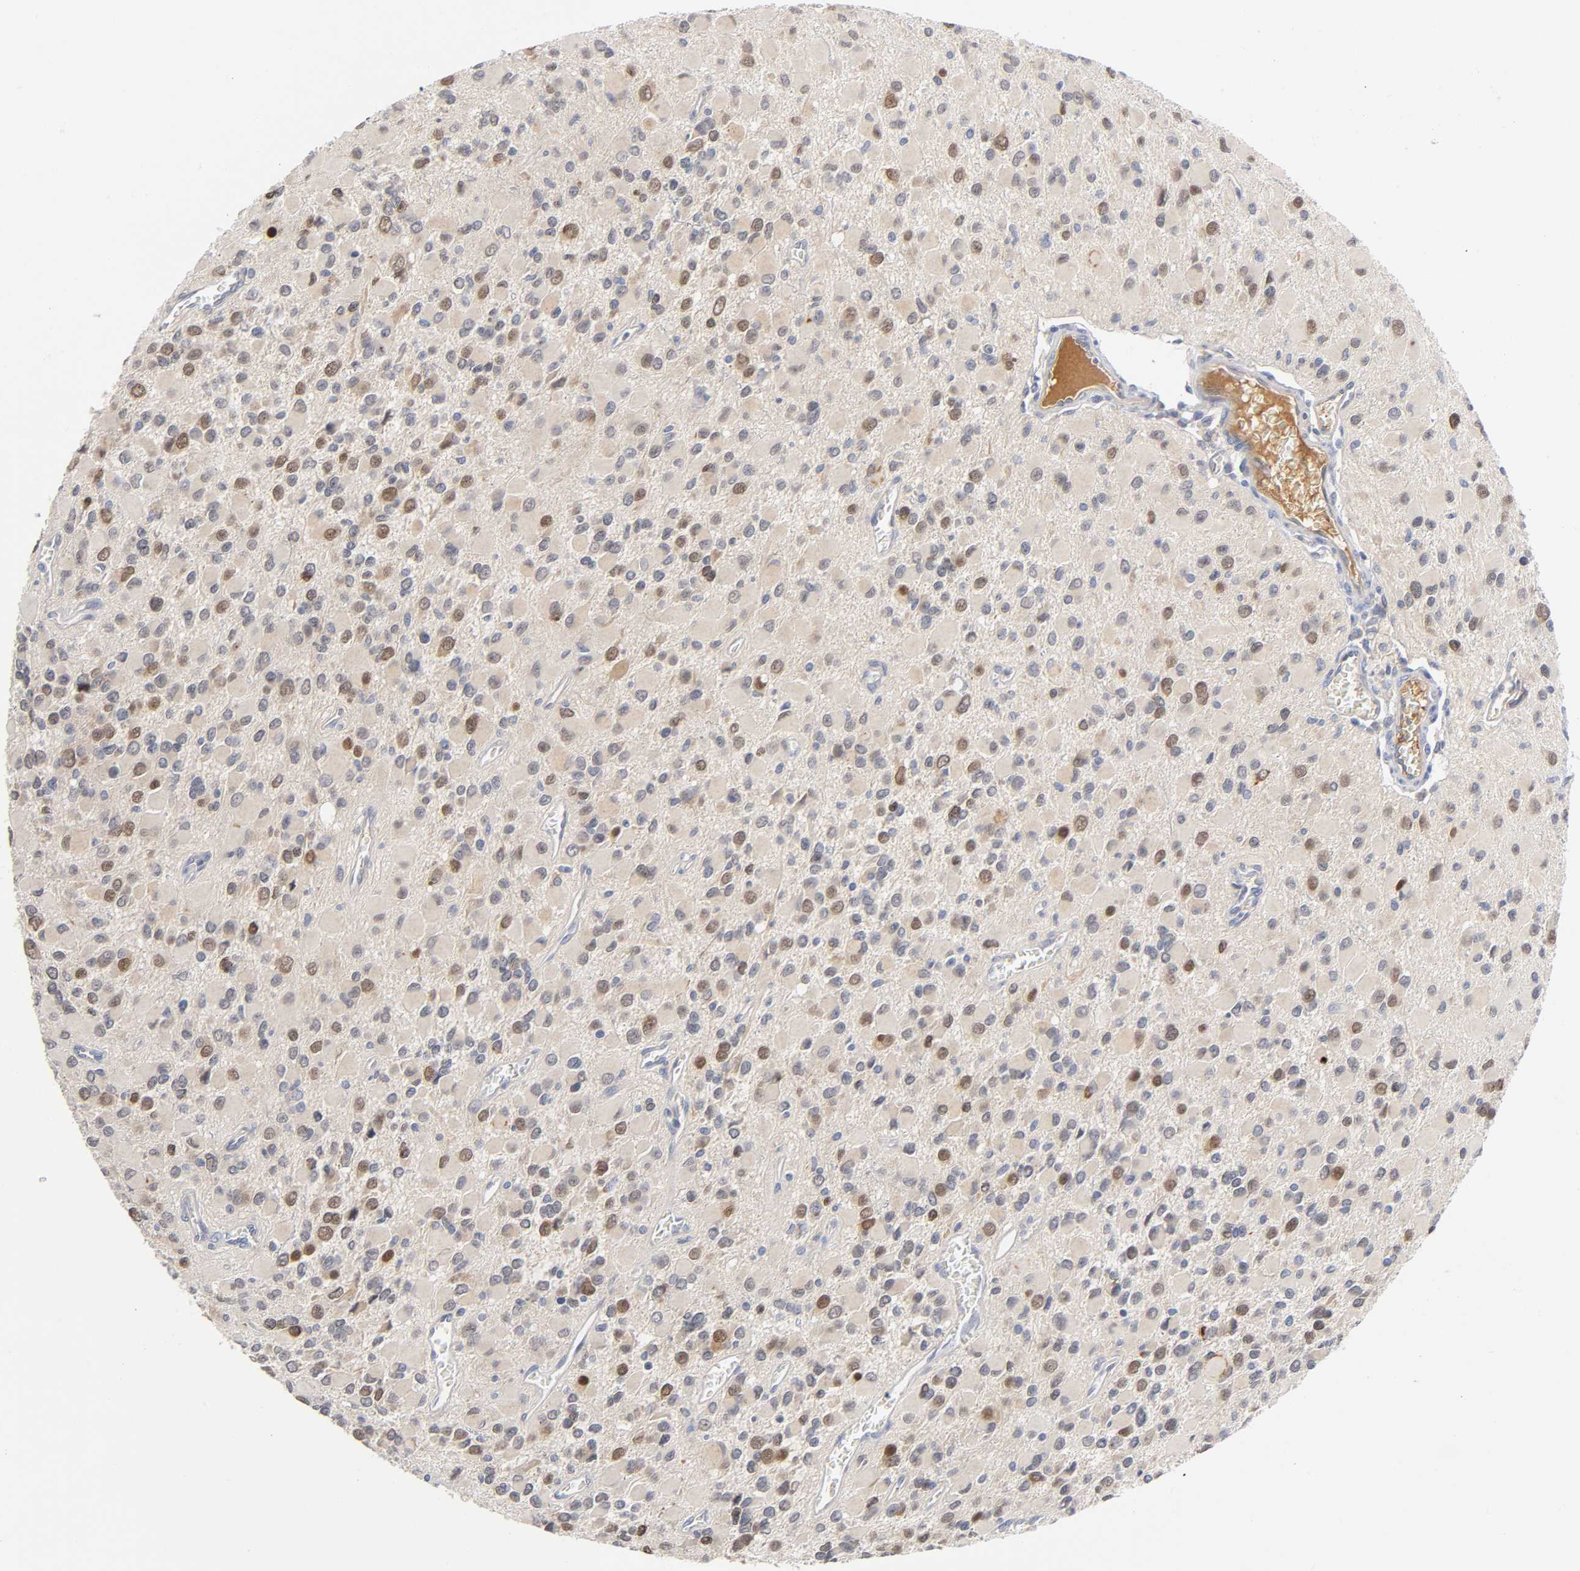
{"staining": {"intensity": "moderate", "quantity": ">75%", "location": "cytoplasmic/membranous,nuclear"}, "tissue": "glioma", "cell_type": "Tumor cells", "image_type": "cancer", "snomed": [{"axis": "morphology", "description": "Glioma, malignant, Low grade"}, {"axis": "topography", "description": "Brain"}], "caption": "A brown stain highlights moderate cytoplasmic/membranous and nuclear positivity of a protein in malignant glioma (low-grade) tumor cells. The staining was performed using DAB, with brown indicating positive protein expression. Nuclei are stained blue with hematoxylin.", "gene": "NOVA1", "patient": {"sex": "male", "age": 42}}